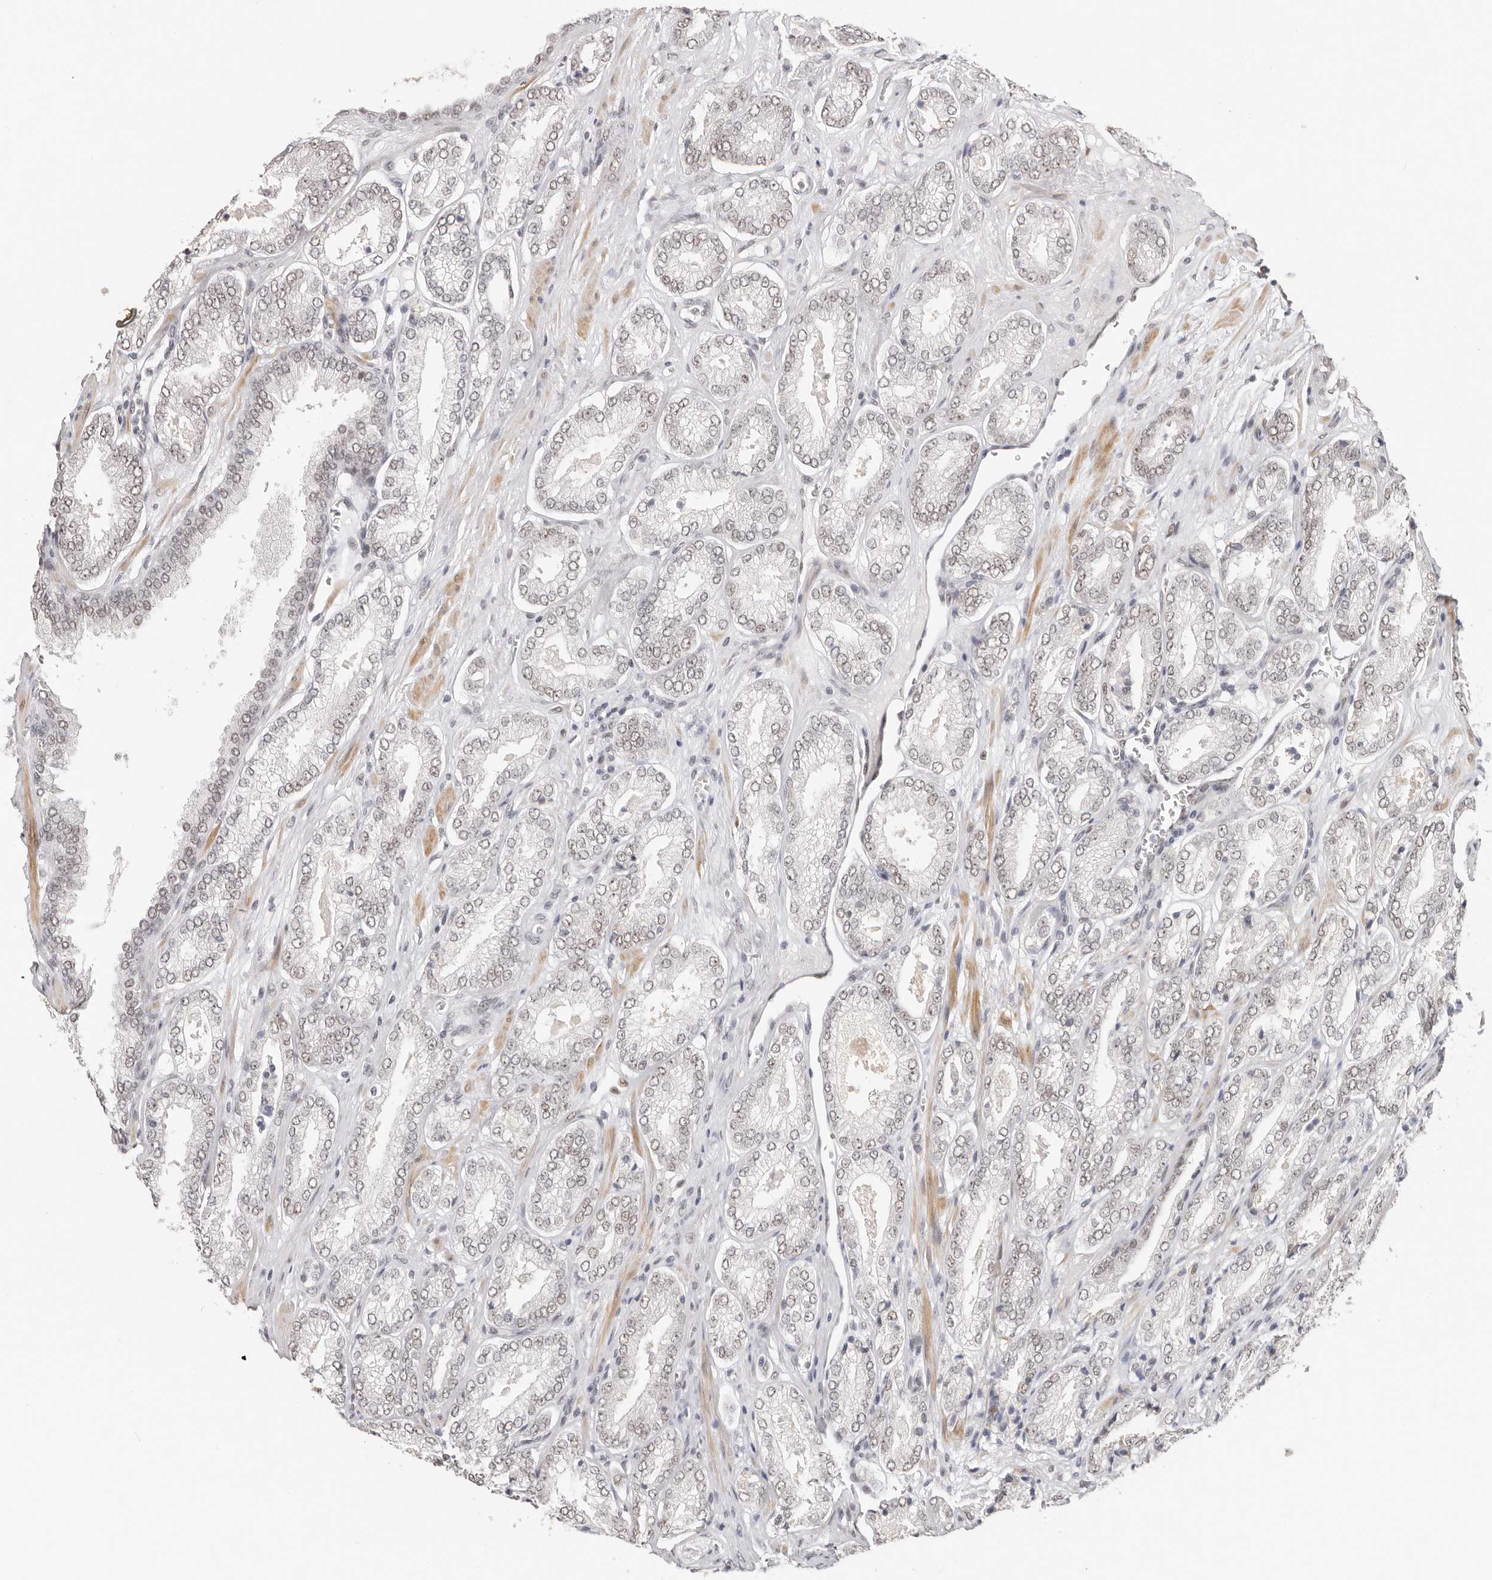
{"staining": {"intensity": "negative", "quantity": "none", "location": "none"}, "tissue": "prostate cancer", "cell_type": "Tumor cells", "image_type": "cancer", "snomed": [{"axis": "morphology", "description": "Adenocarcinoma, Low grade"}, {"axis": "topography", "description": "Prostate"}], "caption": "DAB immunohistochemical staining of prostate low-grade adenocarcinoma demonstrates no significant expression in tumor cells.", "gene": "LARP7", "patient": {"sex": "male", "age": 62}}